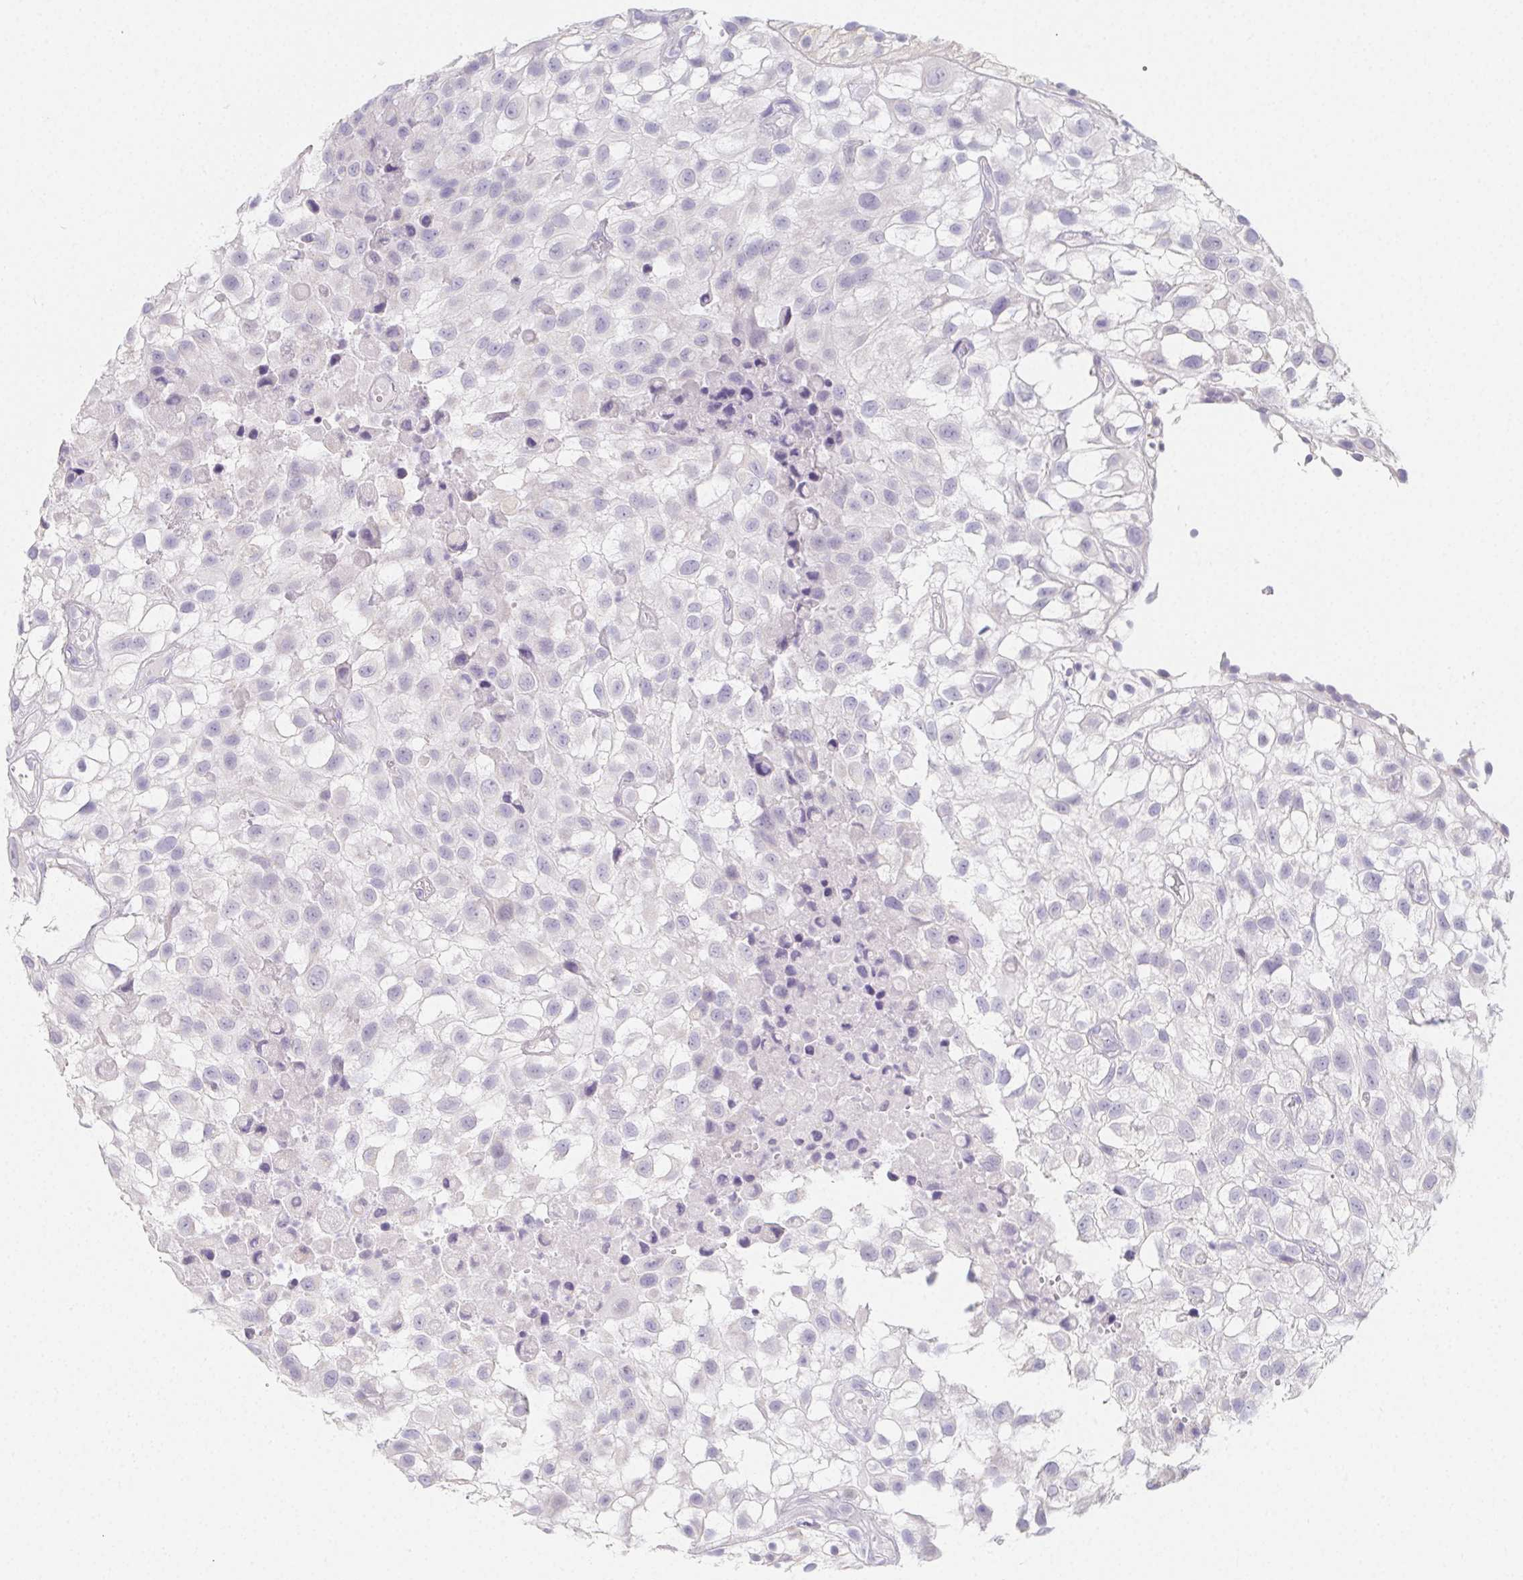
{"staining": {"intensity": "negative", "quantity": "none", "location": "none"}, "tissue": "urothelial cancer", "cell_type": "Tumor cells", "image_type": "cancer", "snomed": [{"axis": "morphology", "description": "Urothelial carcinoma, High grade"}, {"axis": "topography", "description": "Urinary bladder"}], "caption": "Human urothelial carcinoma (high-grade) stained for a protein using IHC demonstrates no expression in tumor cells.", "gene": "GLIPR1L1", "patient": {"sex": "male", "age": 56}}